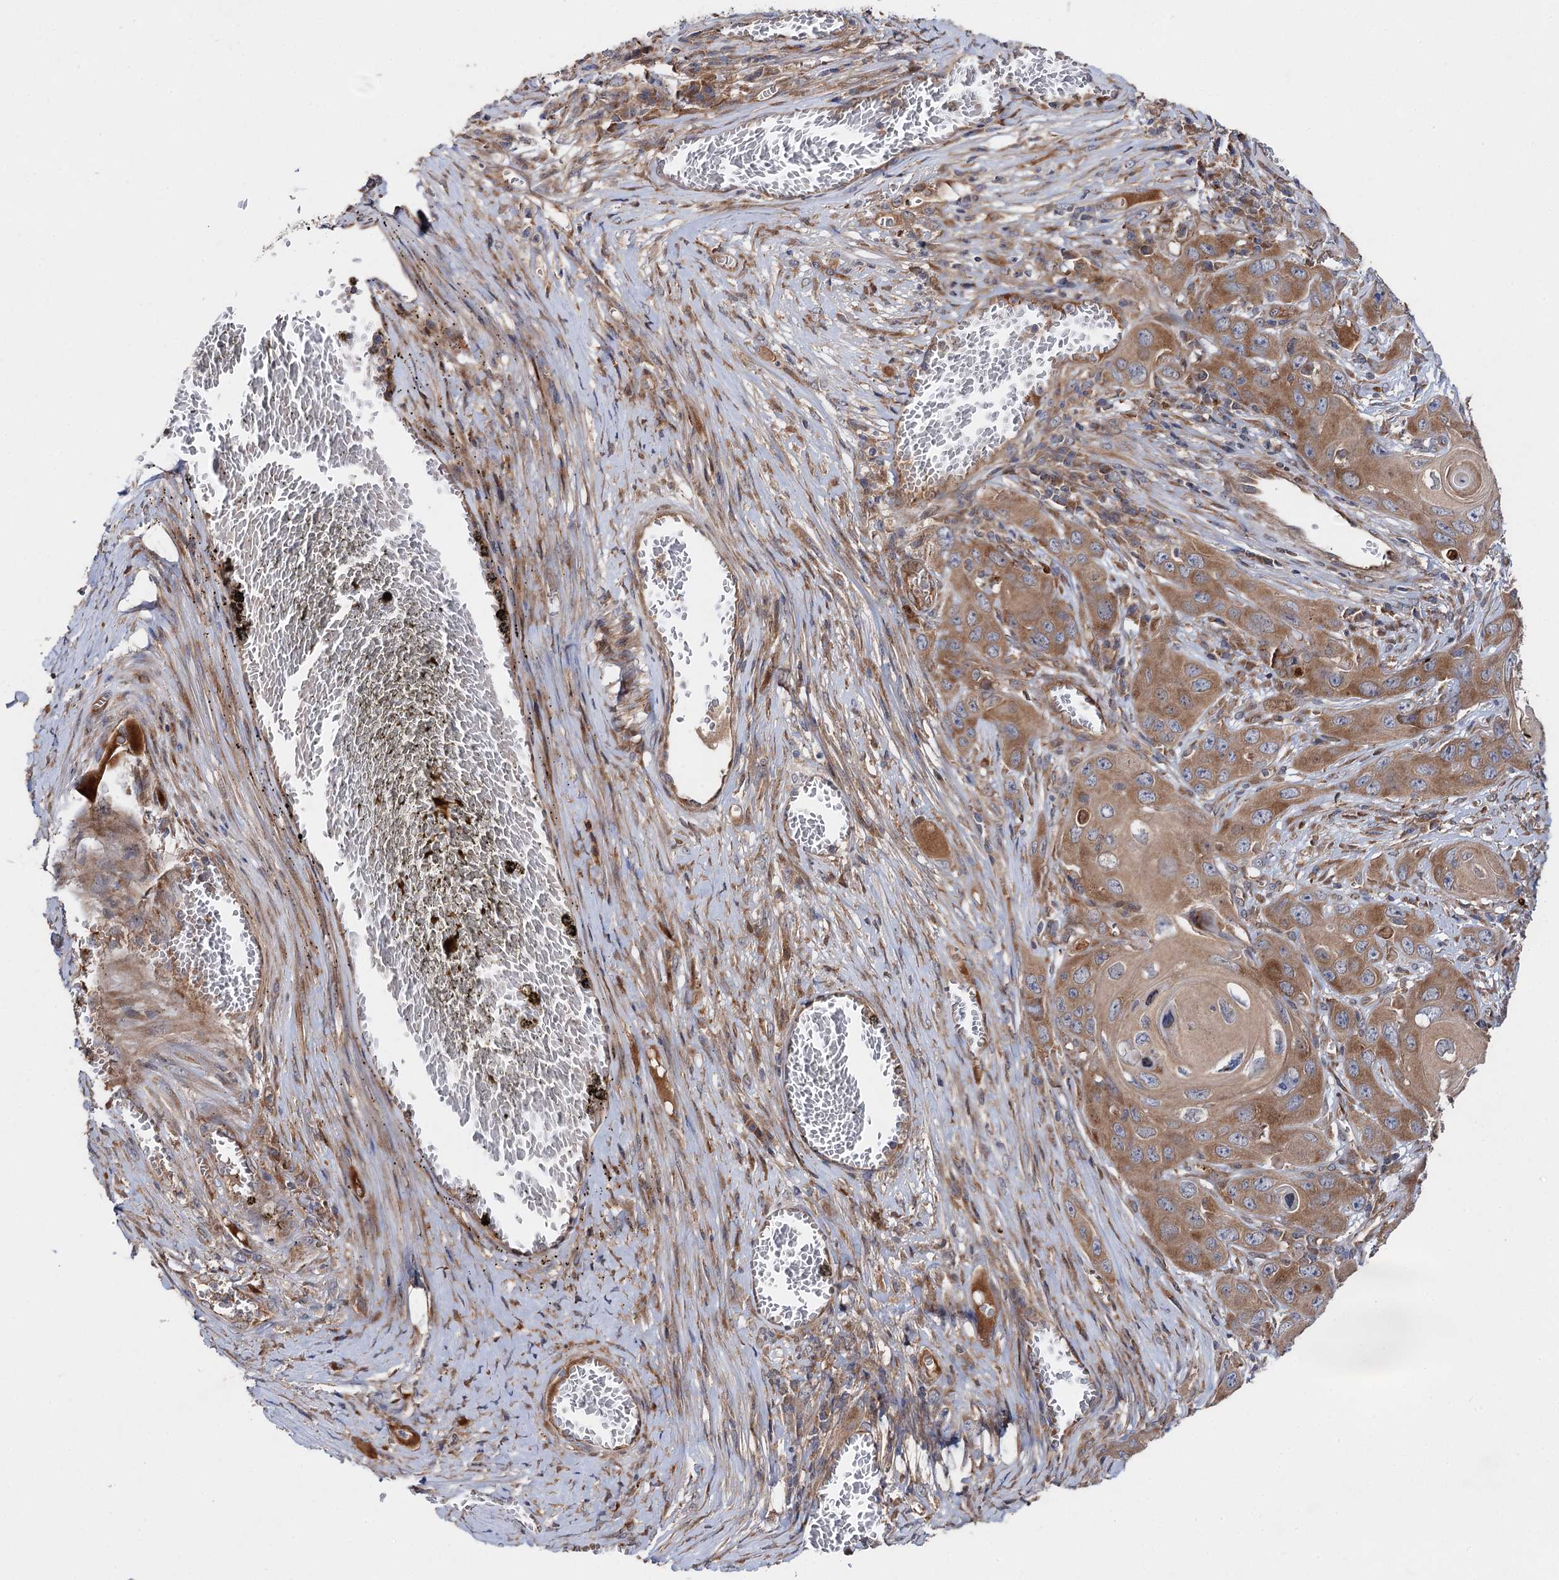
{"staining": {"intensity": "moderate", "quantity": ">75%", "location": "cytoplasmic/membranous"}, "tissue": "skin cancer", "cell_type": "Tumor cells", "image_type": "cancer", "snomed": [{"axis": "morphology", "description": "Squamous cell carcinoma, NOS"}, {"axis": "topography", "description": "Skin"}], "caption": "This is an image of IHC staining of skin squamous cell carcinoma, which shows moderate expression in the cytoplasmic/membranous of tumor cells.", "gene": "NAA25", "patient": {"sex": "male", "age": 55}}